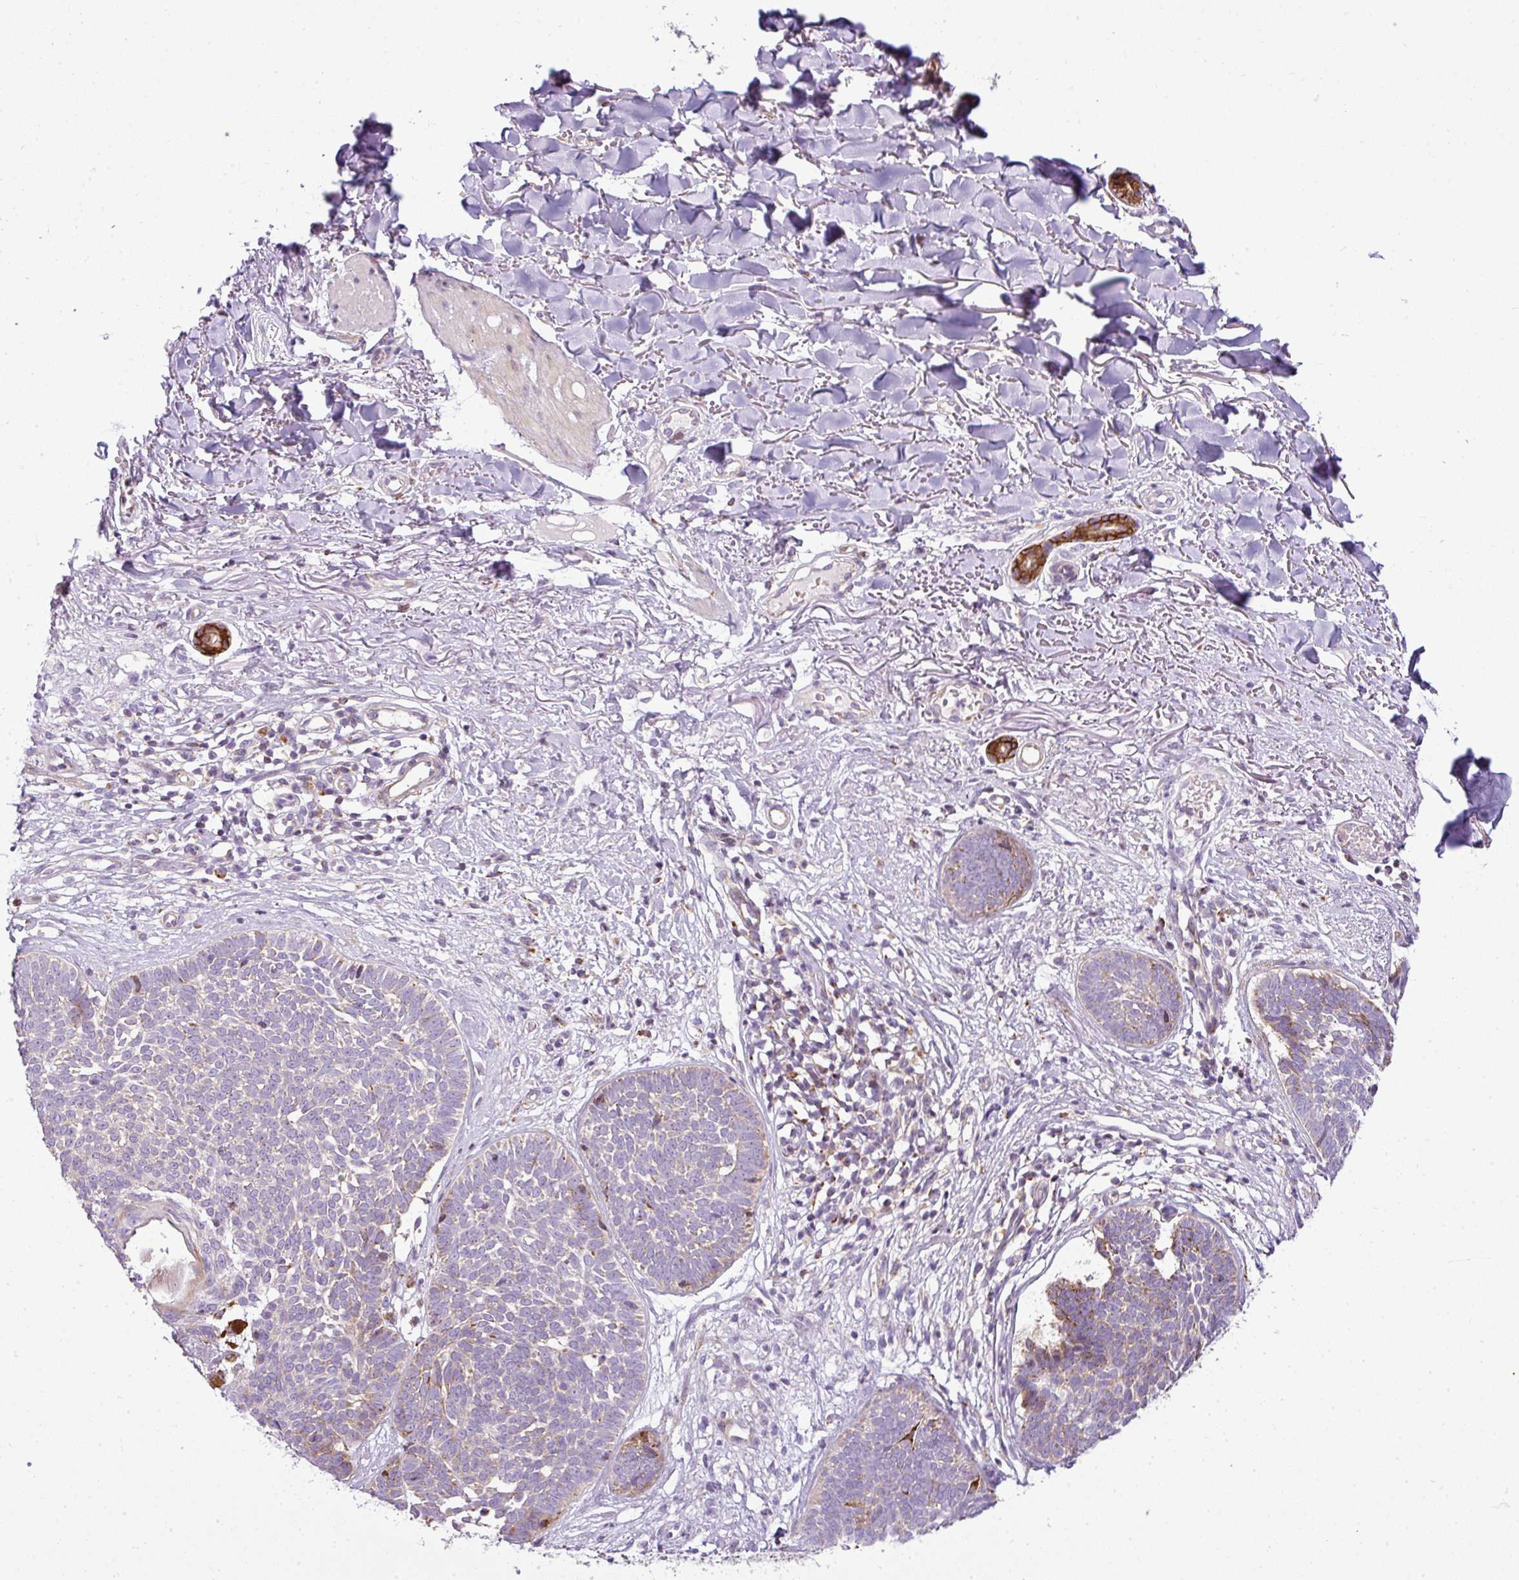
{"staining": {"intensity": "weak", "quantity": "<25%", "location": "cytoplasmic/membranous"}, "tissue": "skin cancer", "cell_type": "Tumor cells", "image_type": "cancer", "snomed": [{"axis": "morphology", "description": "Basal cell carcinoma"}, {"axis": "topography", "description": "Skin"}, {"axis": "topography", "description": "Skin of neck"}, {"axis": "topography", "description": "Skin of shoulder"}, {"axis": "topography", "description": "Skin of back"}], "caption": "Tumor cells show no significant expression in skin cancer (basal cell carcinoma).", "gene": "ANKRD18A", "patient": {"sex": "male", "age": 80}}